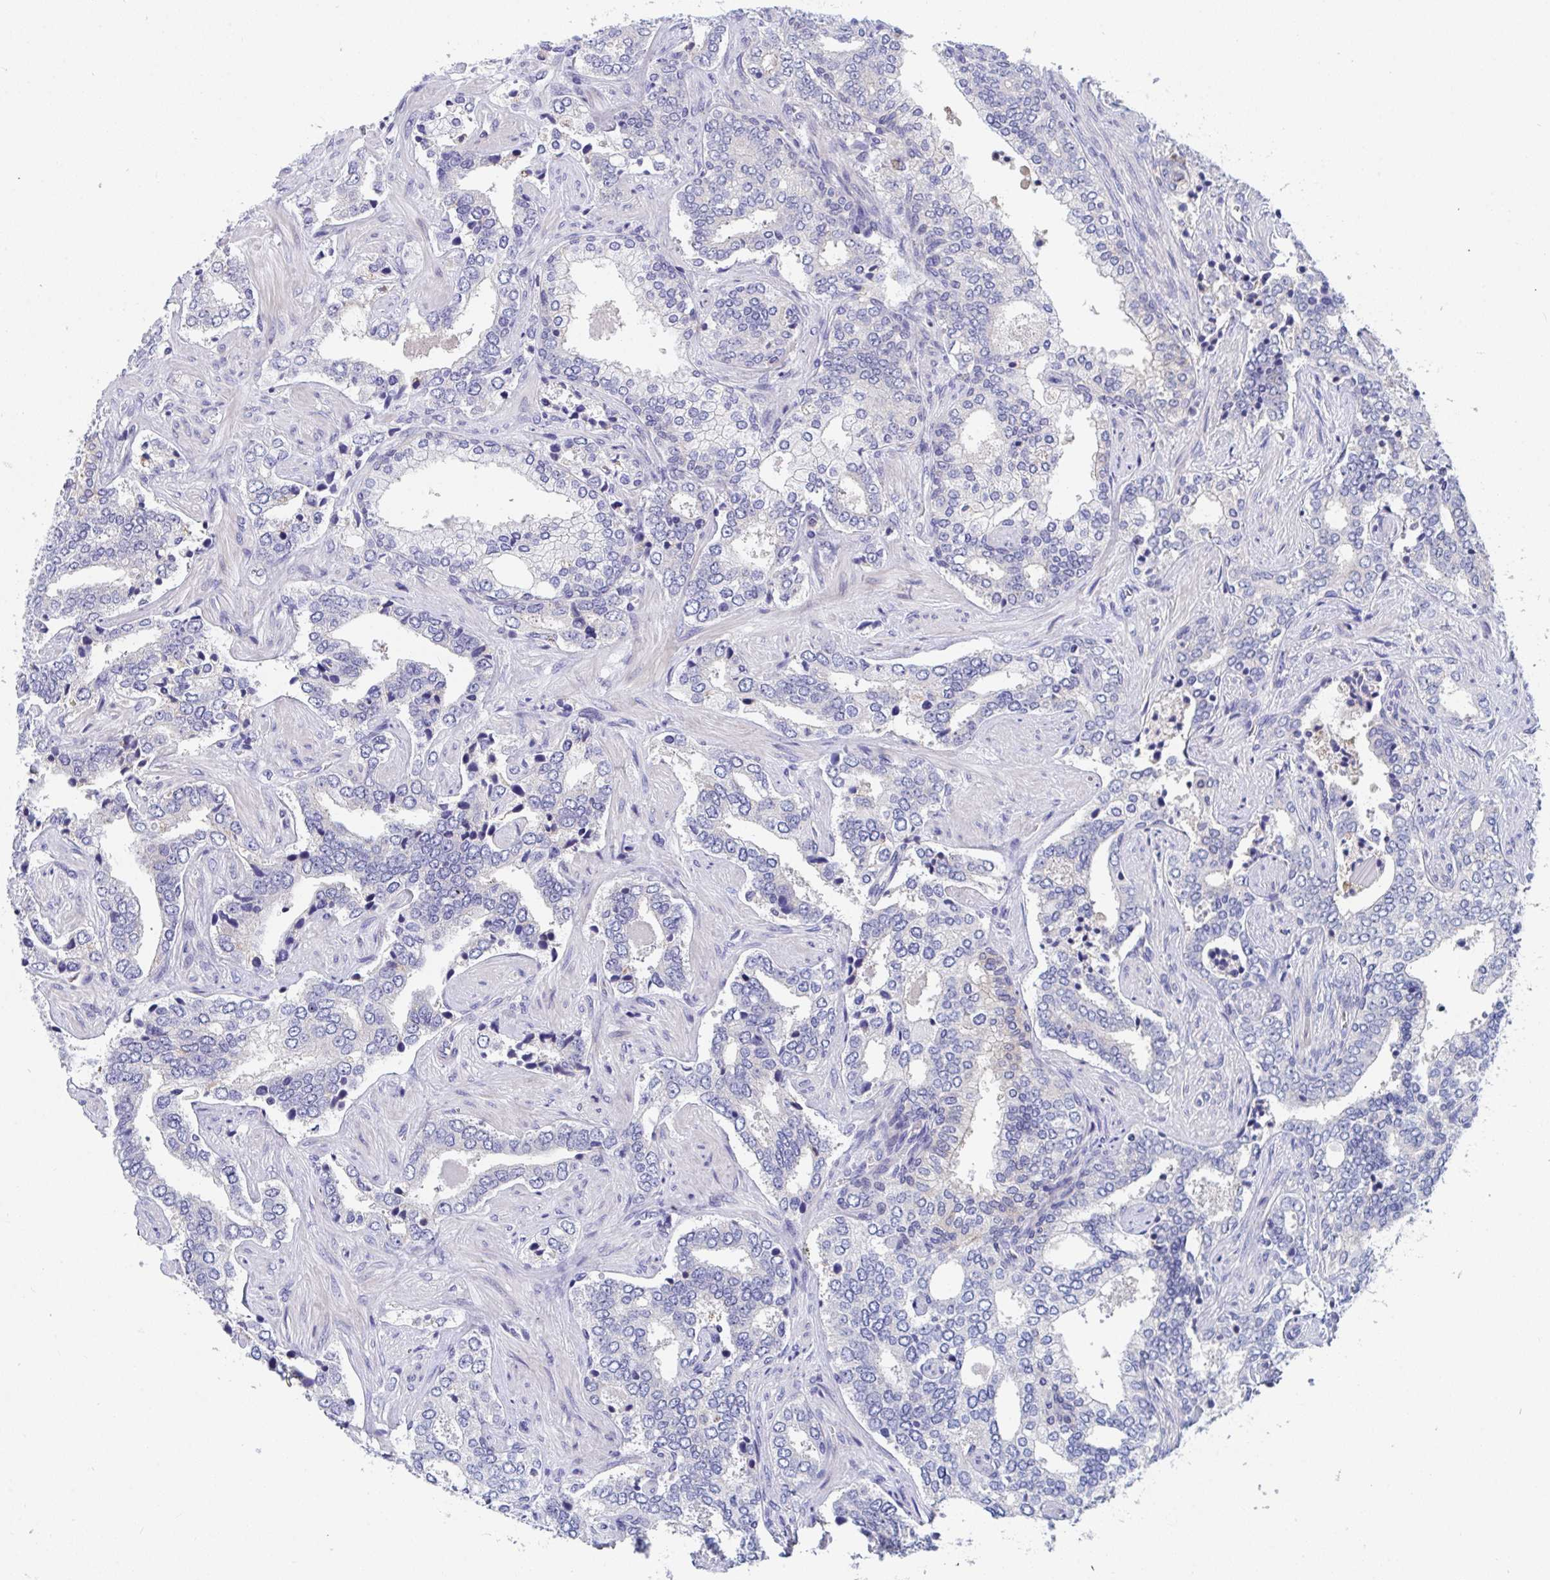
{"staining": {"intensity": "weak", "quantity": "<25%", "location": "cytoplasmic/membranous"}, "tissue": "prostate cancer", "cell_type": "Tumor cells", "image_type": "cancer", "snomed": [{"axis": "morphology", "description": "Adenocarcinoma, High grade"}, {"axis": "topography", "description": "Prostate"}], "caption": "Histopathology image shows no protein staining in tumor cells of prostate cancer (adenocarcinoma (high-grade)) tissue.", "gene": "P2RX3", "patient": {"sex": "male", "age": 60}}